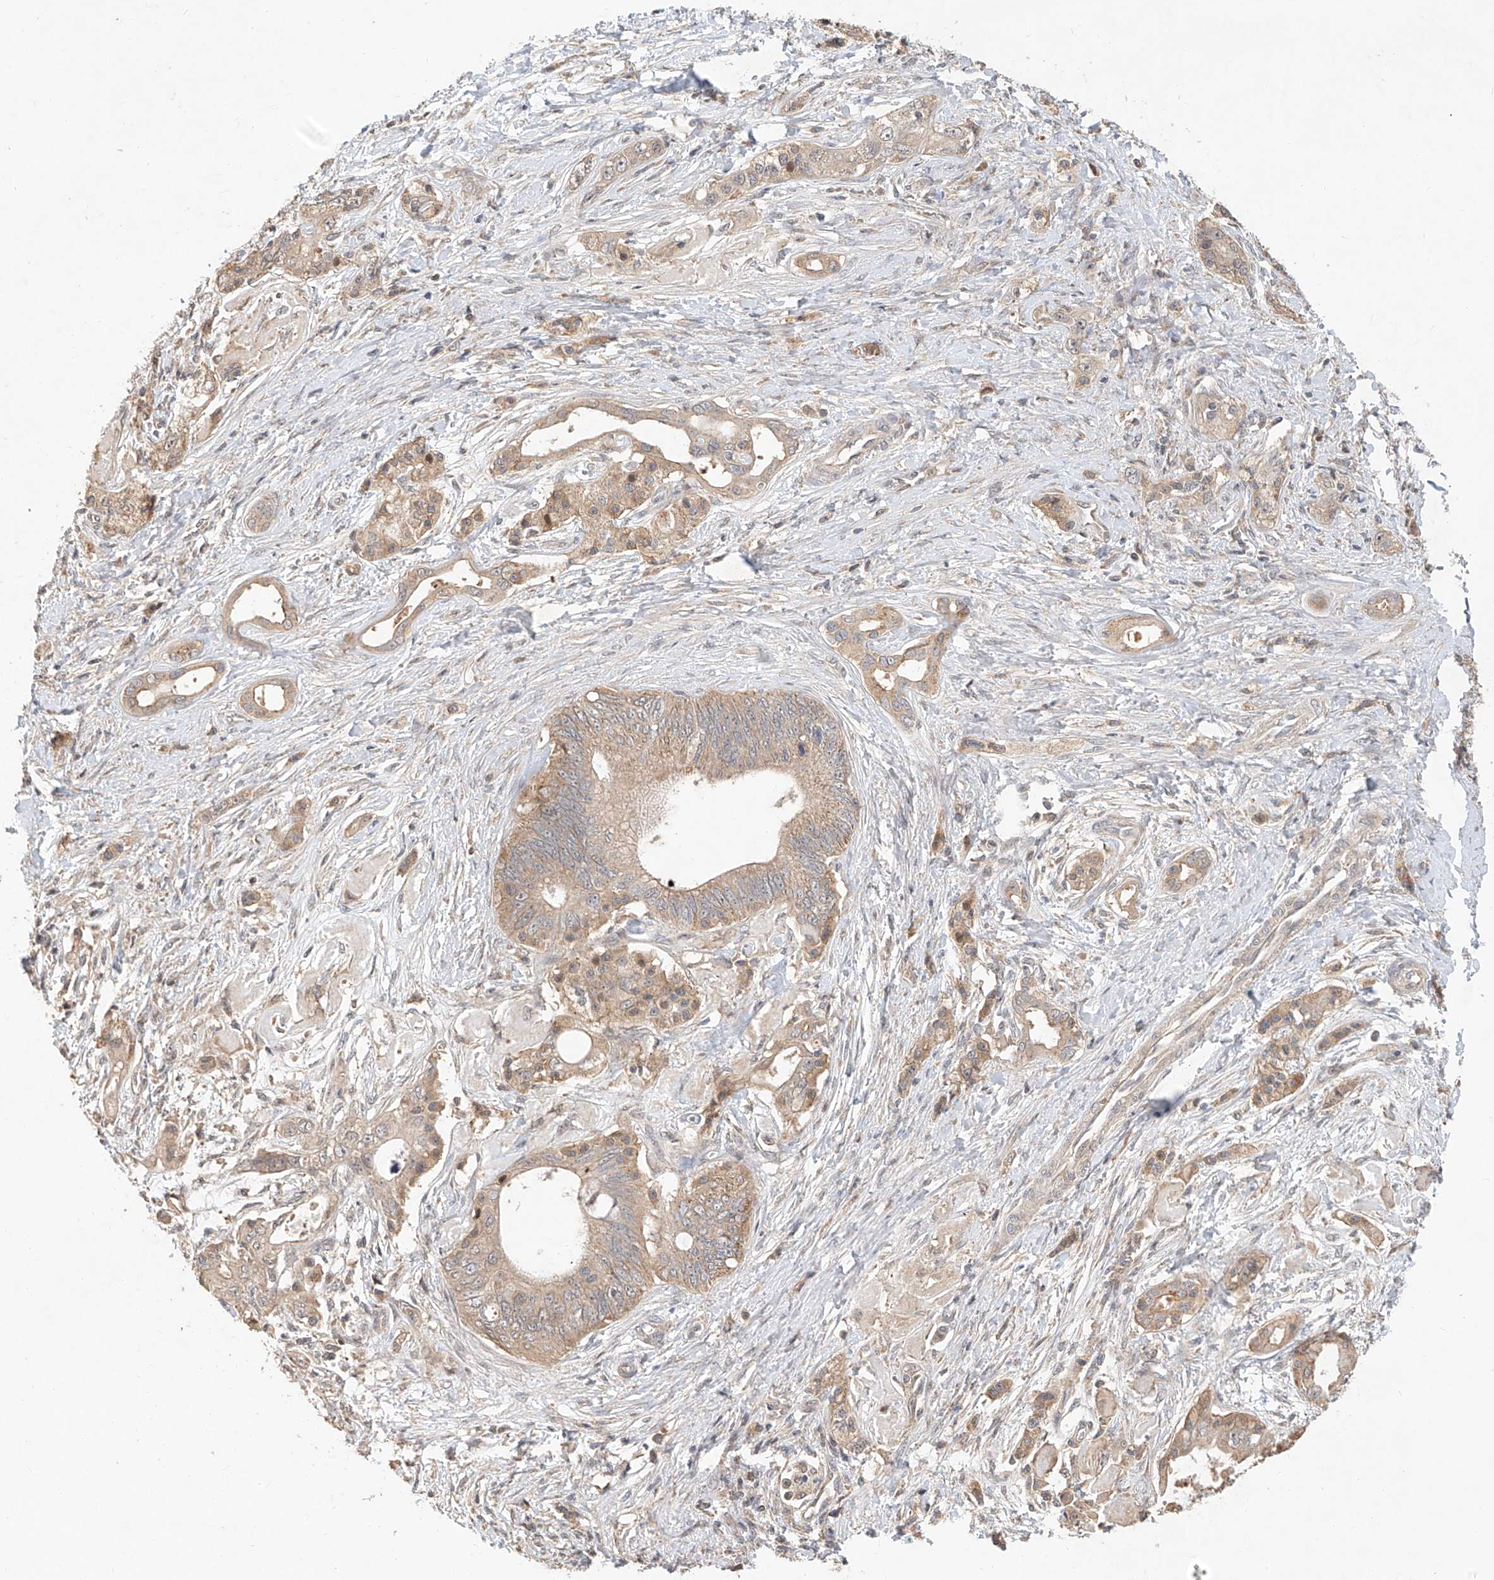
{"staining": {"intensity": "weak", "quantity": "25%-75%", "location": "cytoplasmic/membranous"}, "tissue": "pancreatic cancer", "cell_type": "Tumor cells", "image_type": "cancer", "snomed": [{"axis": "morphology", "description": "Adenocarcinoma, NOS"}, {"axis": "topography", "description": "Pancreas"}], "caption": "Immunohistochemical staining of human pancreatic adenocarcinoma displays low levels of weak cytoplasmic/membranous expression in about 25%-75% of tumor cells. Ihc stains the protein of interest in brown and the nuclei are stained blue.", "gene": "TMEM61", "patient": {"sex": "male", "age": 70}}